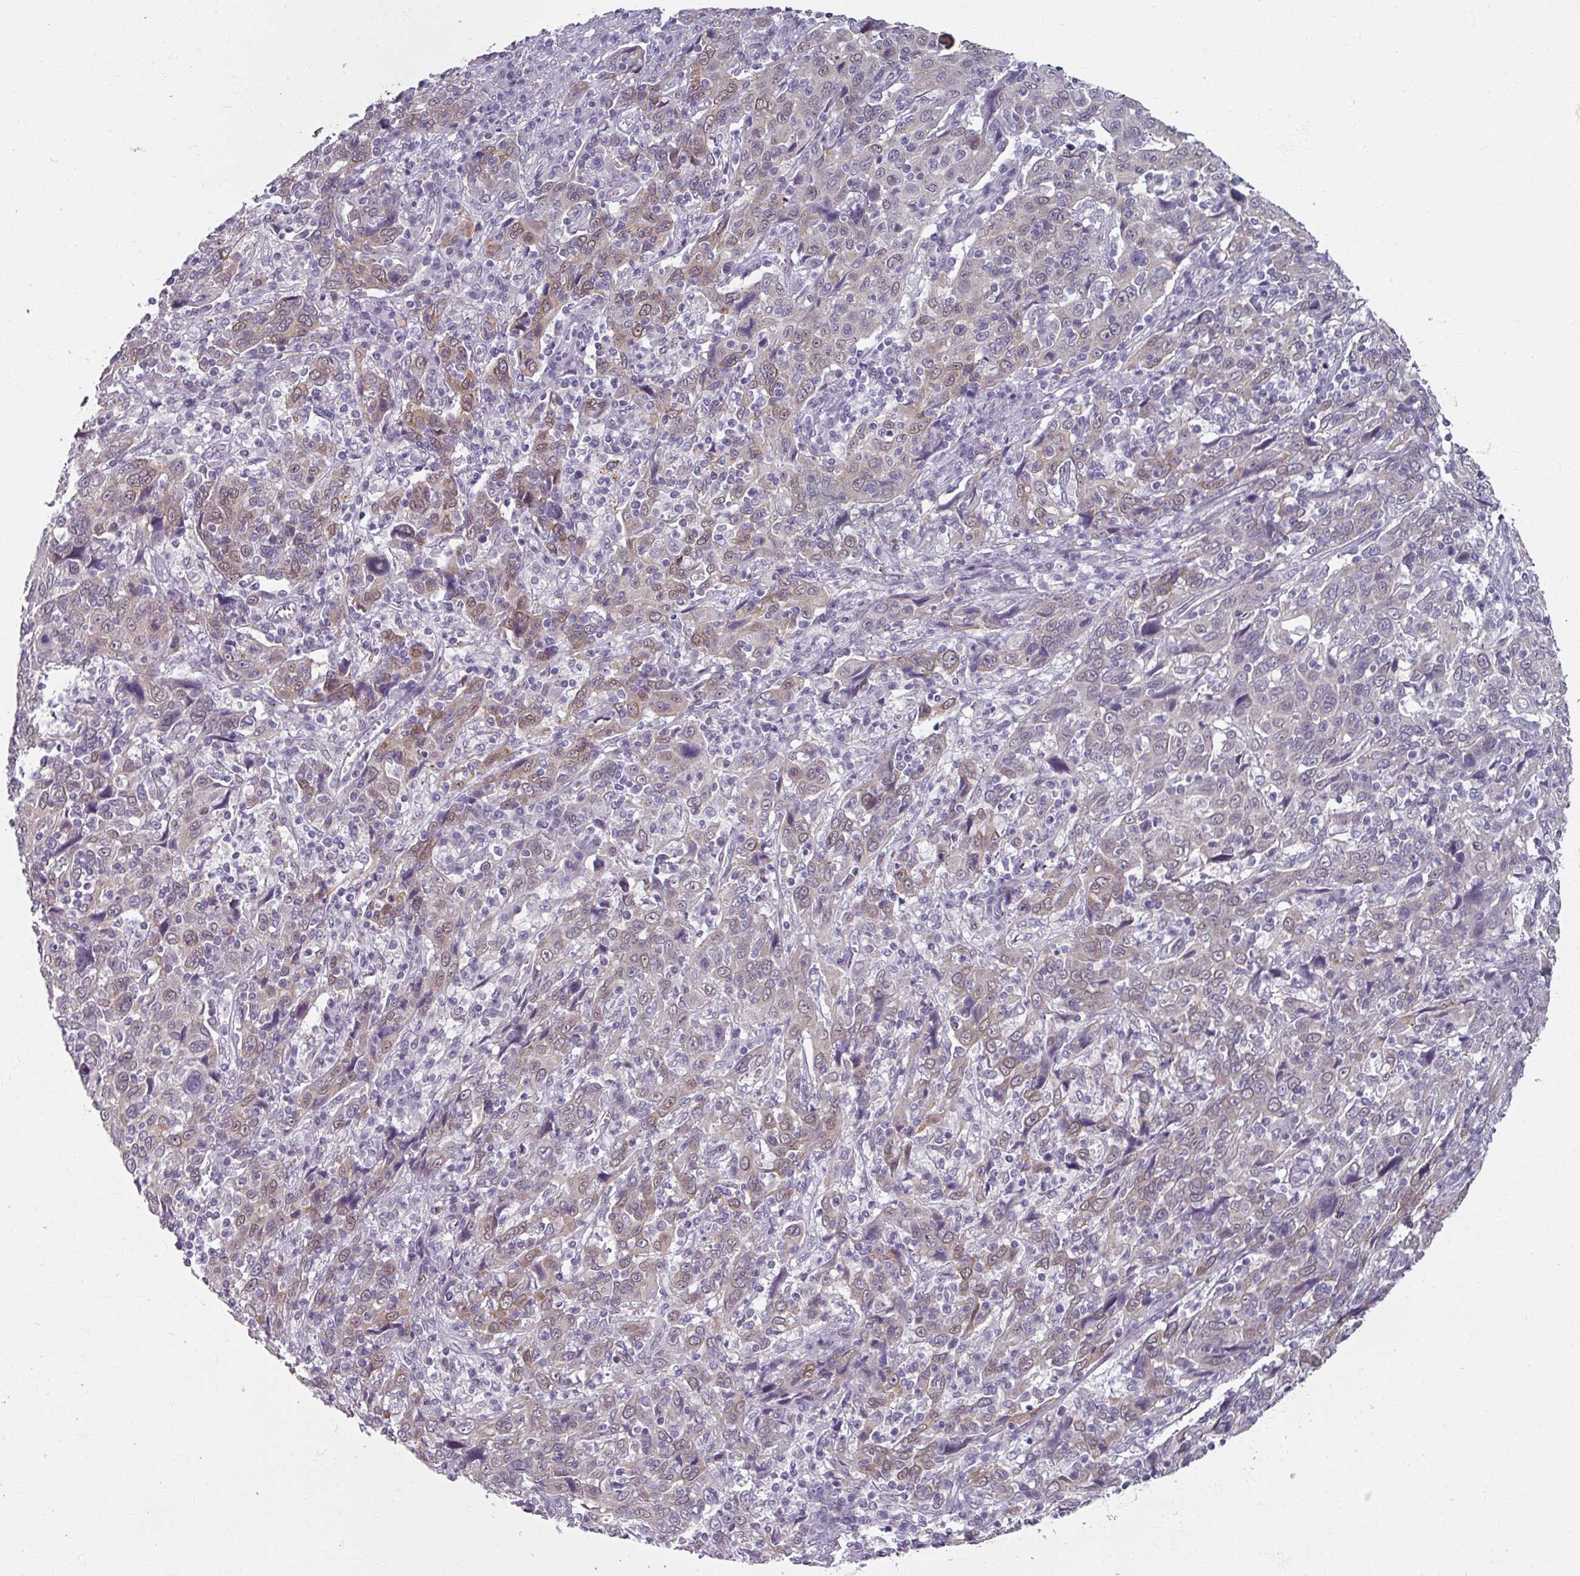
{"staining": {"intensity": "weak", "quantity": "25%-75%", "location": "cytoplasmic/membranous,nuclear"}, "tissue": "cervical cancer", "cell_type": "Tumor cells", "image_type": "cancer", "snomed": [{"axis": "morphology", "description": "Squamous cell carcinoma, NOS"}, {"axis": "topography", "description": "Cervix"}], "caption": "Squamous cell carcinoma (cervical) stained for a protein displays weak cytoplasmic/membranous and nuclear positivity in tumor cells.", "gene": "RIPOR3", "patient": {"sex": "female", "age": 46}}